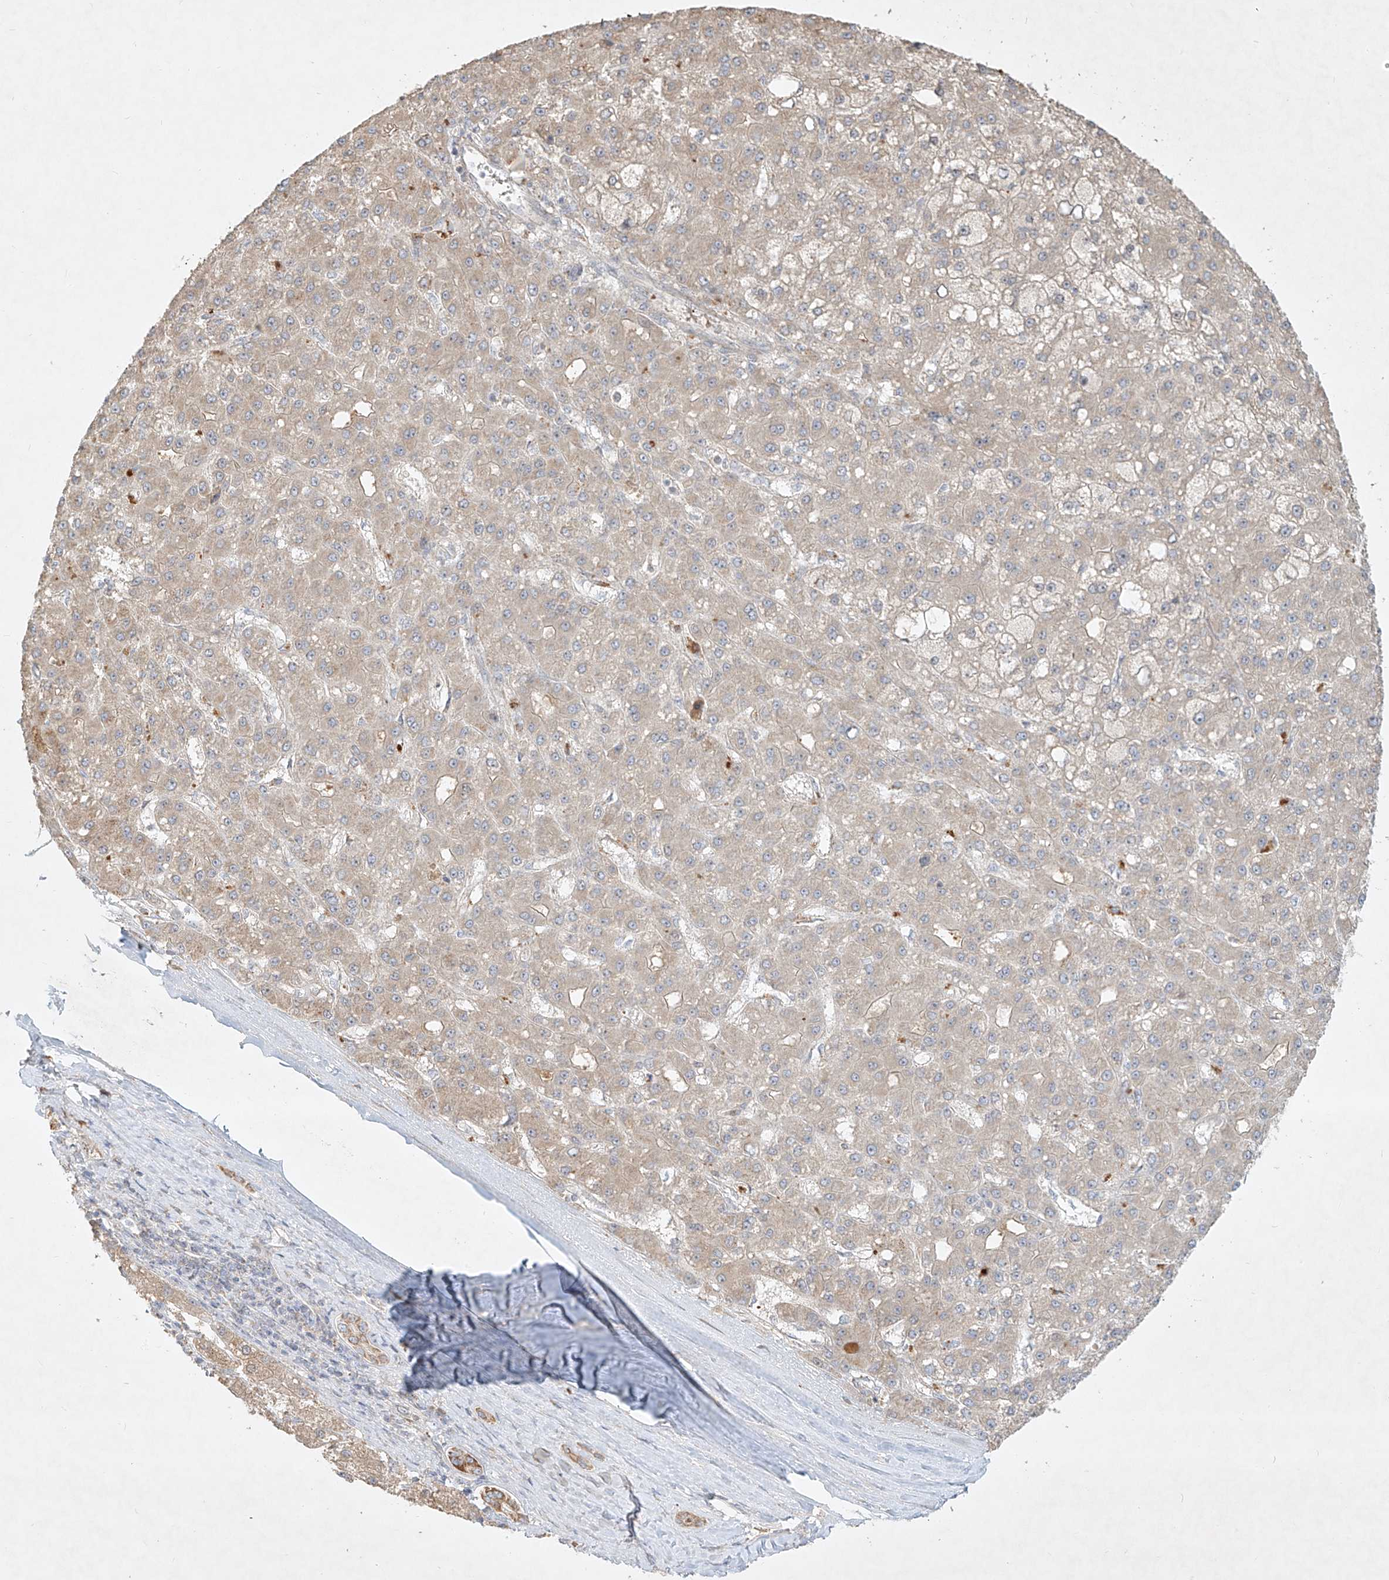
{"staining": {"intensity": "negative", "quantity": "none", "location": "none"}, "tissue": "liver cancer", "cell_type": "Tumor cells", "image_type": "cancer", "snomed": [{"axis": "morphology", "description": "Carcinoma, Hepatocellular, NOS"}, {"axis": "topography", "description": "Liver"}], "caption": "Human hepatocellular carcinoma (liver) stained for a protein using immunohistochemistry (IHC) exhibits no positivity in tumor cells.", "gene": "KPNA7", "patient": {"sex": "male", "age": 67}}